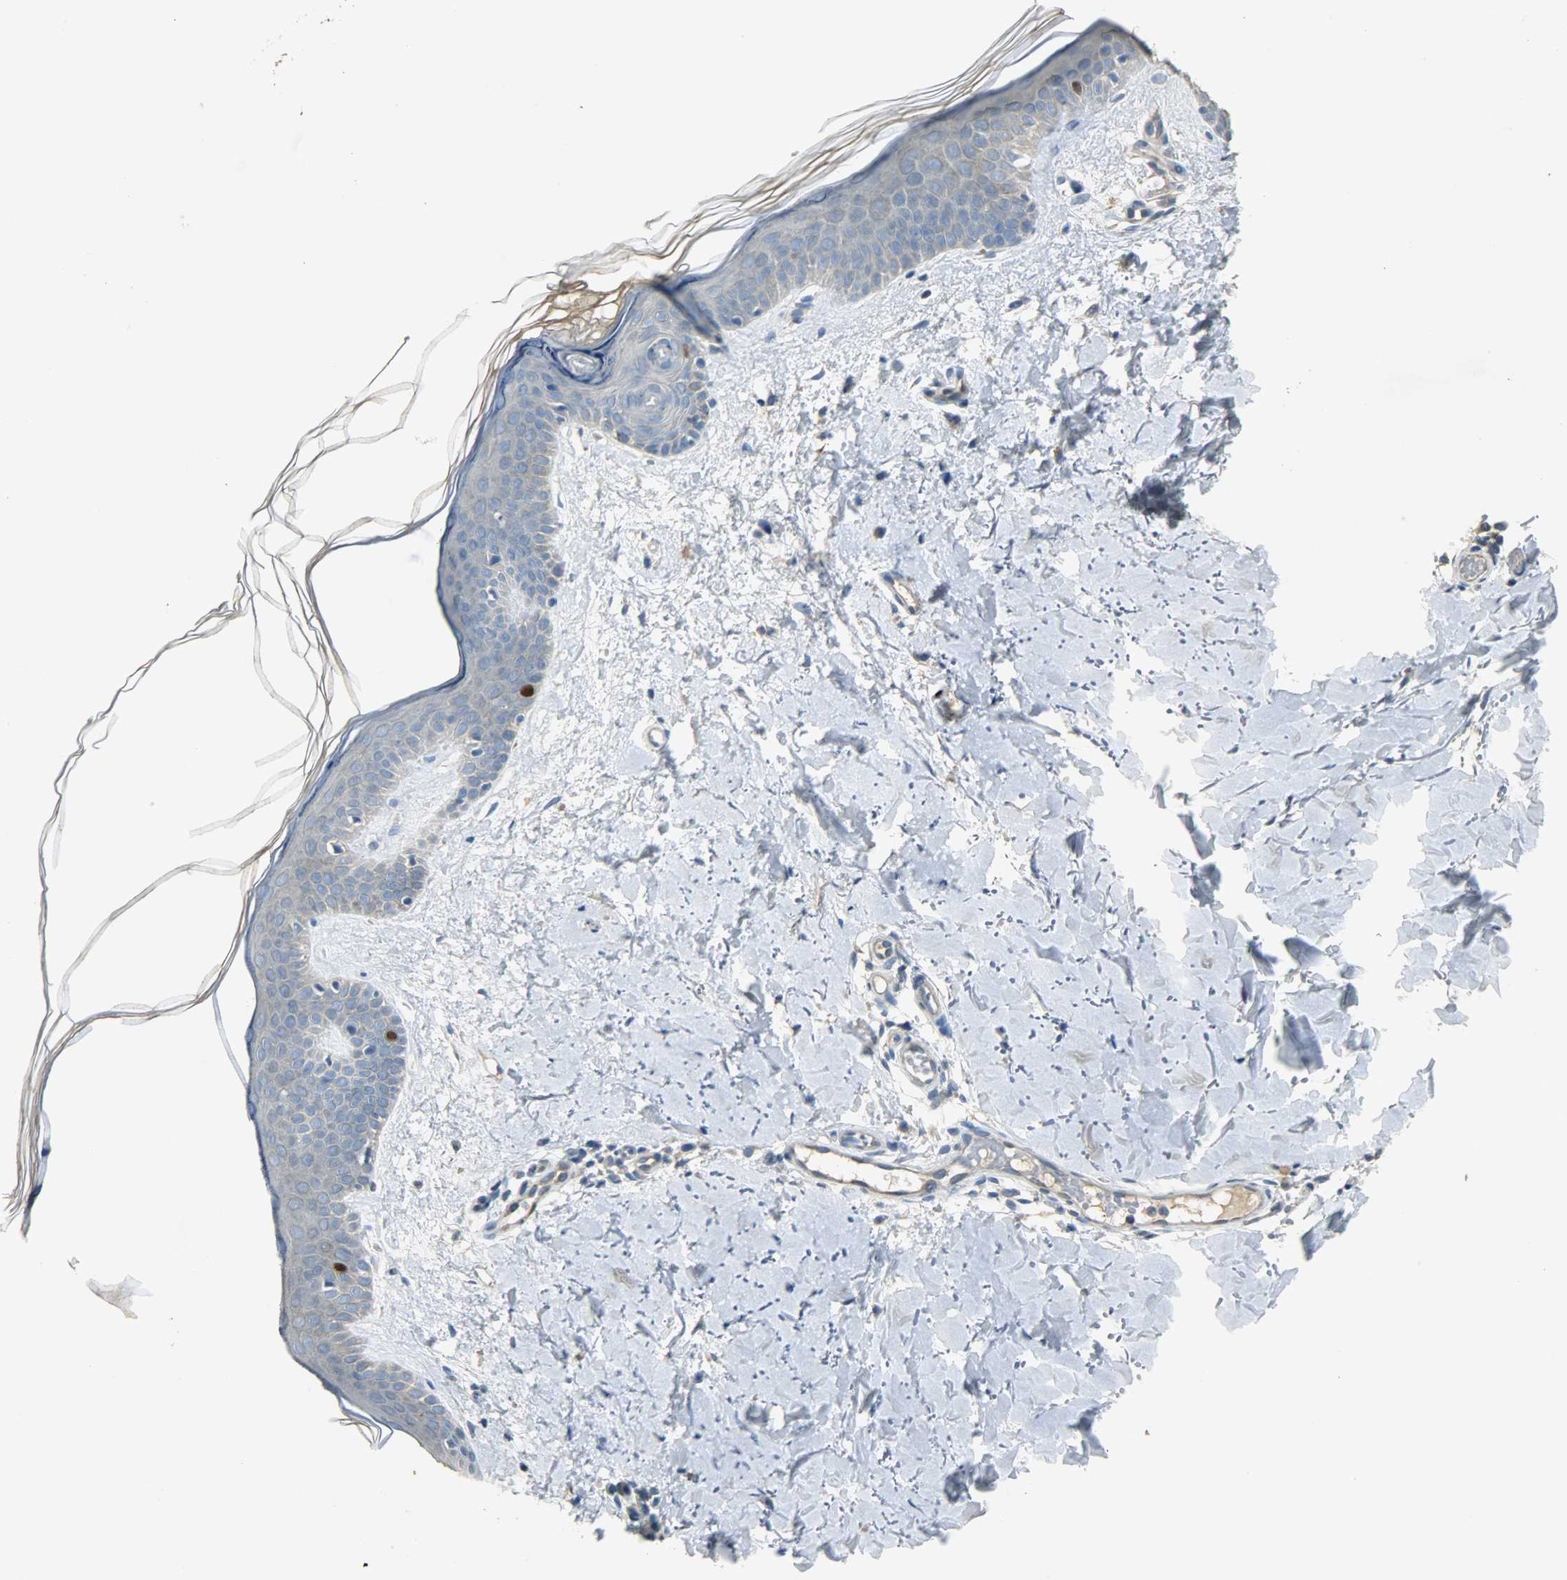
{"staining": {"intensity": "negative", "quantity": "none", "location": "none"}, "tissue": "skin", "cell_type": "Fibroblasts", "image_type": "normal", "snomed": [{"axis": "morphology", "description": "Normal tissue, NOS"}, {"axis": "topography", "description": "Skin"}], "caption": "This is a photomicrograph of immunohistochemistry (IHC) staining of benign skin, which shows no expression in fibroblasts. (IHC, brightfield microscopy, high magnification).", "gene": "TPX2", "patient": {"sex": "female", "age": 56}}